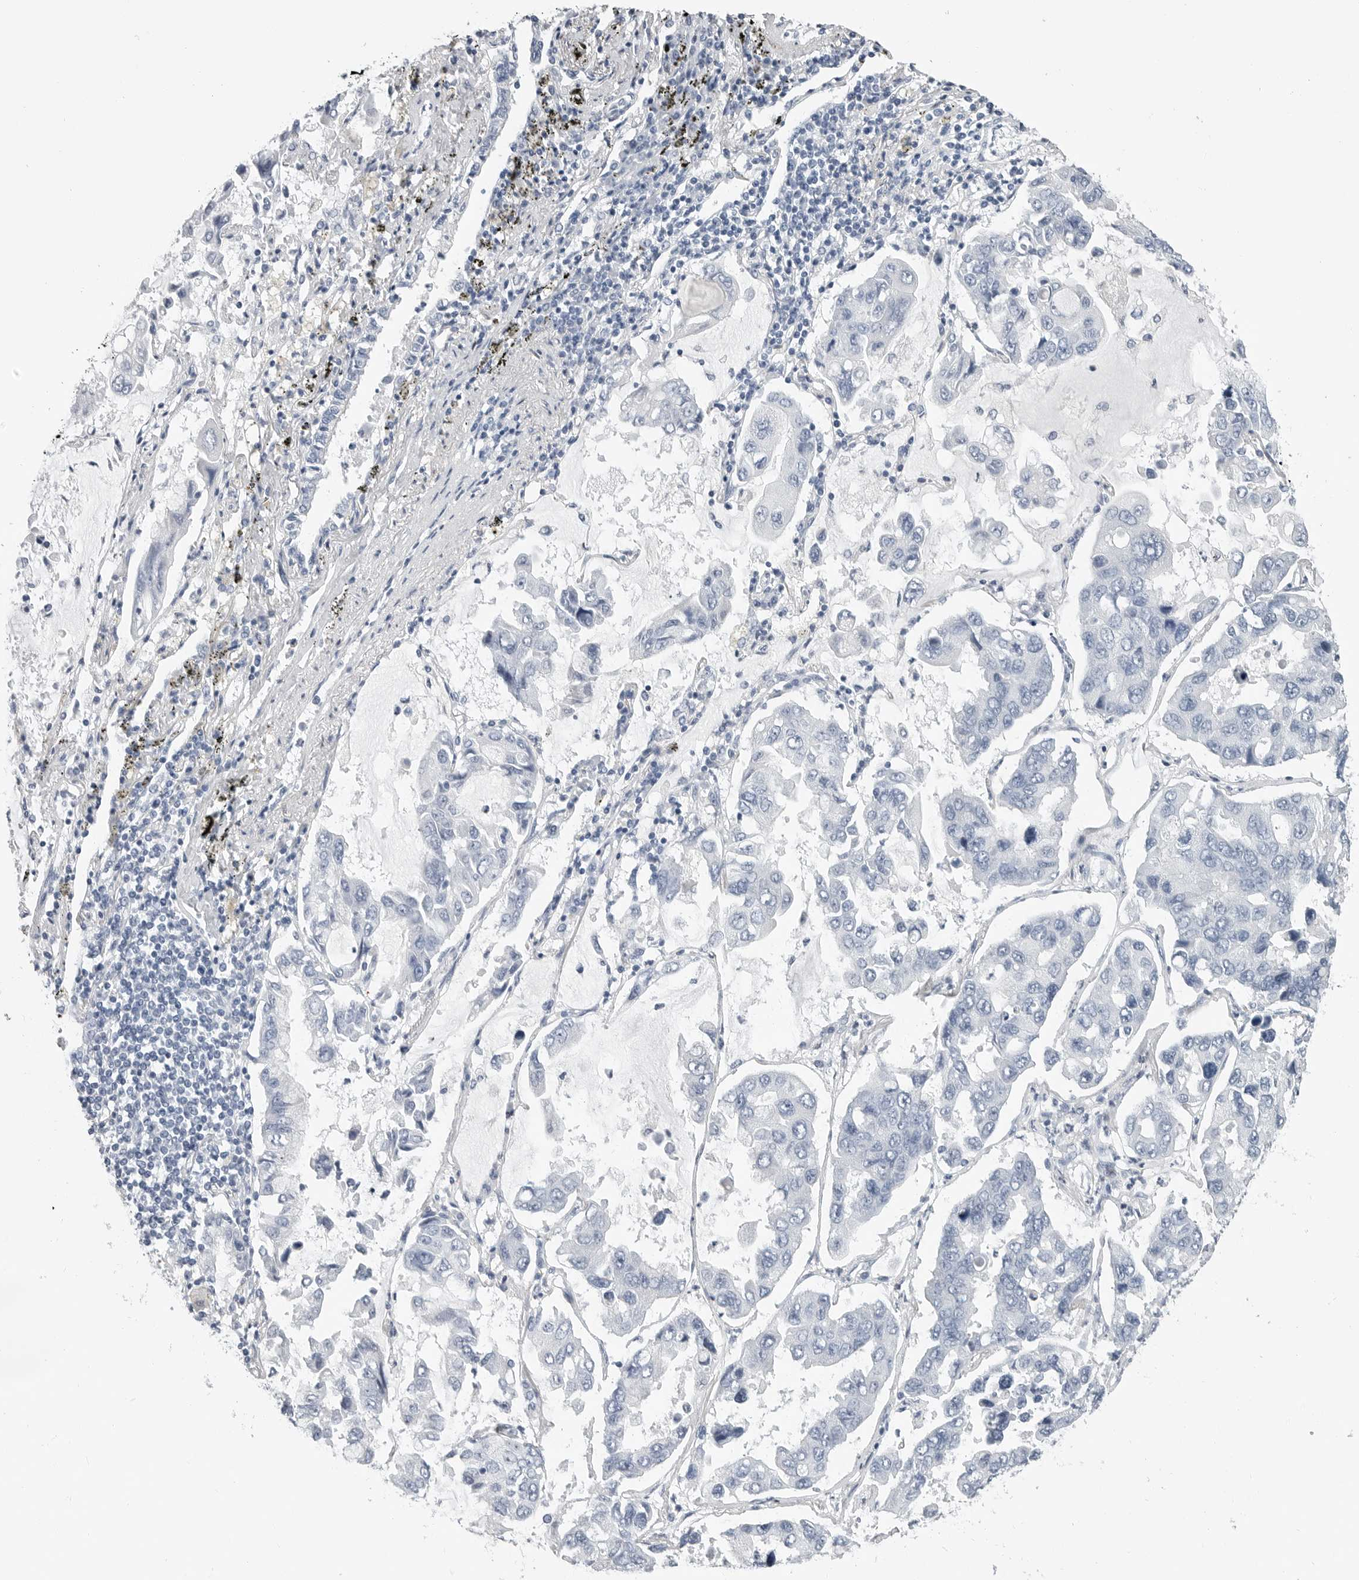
{"staining": {"intensity": "negative", "quantity": "none", "location": "none"}, "tissue": "lung cancer", "cell_type": "Tumor cells", "image_type": "cancer", "snomed": [{"axis": "morphology", "description": "Adenocarcinoma, NOS"}, {"axis": "topography", "description": "Lung"}], "caption": "This is a micrograph of immunohistochemistry (IHC) staining of lung cancer, which shows no staining in tumor cells. The staining is performed using DAB (3,3'-diaminobenzidine) brown chromogen with nuclei counter-stained in using hematoxylin.", "gene": "PLN", "patient": {"sex": "male", "age": 64}}